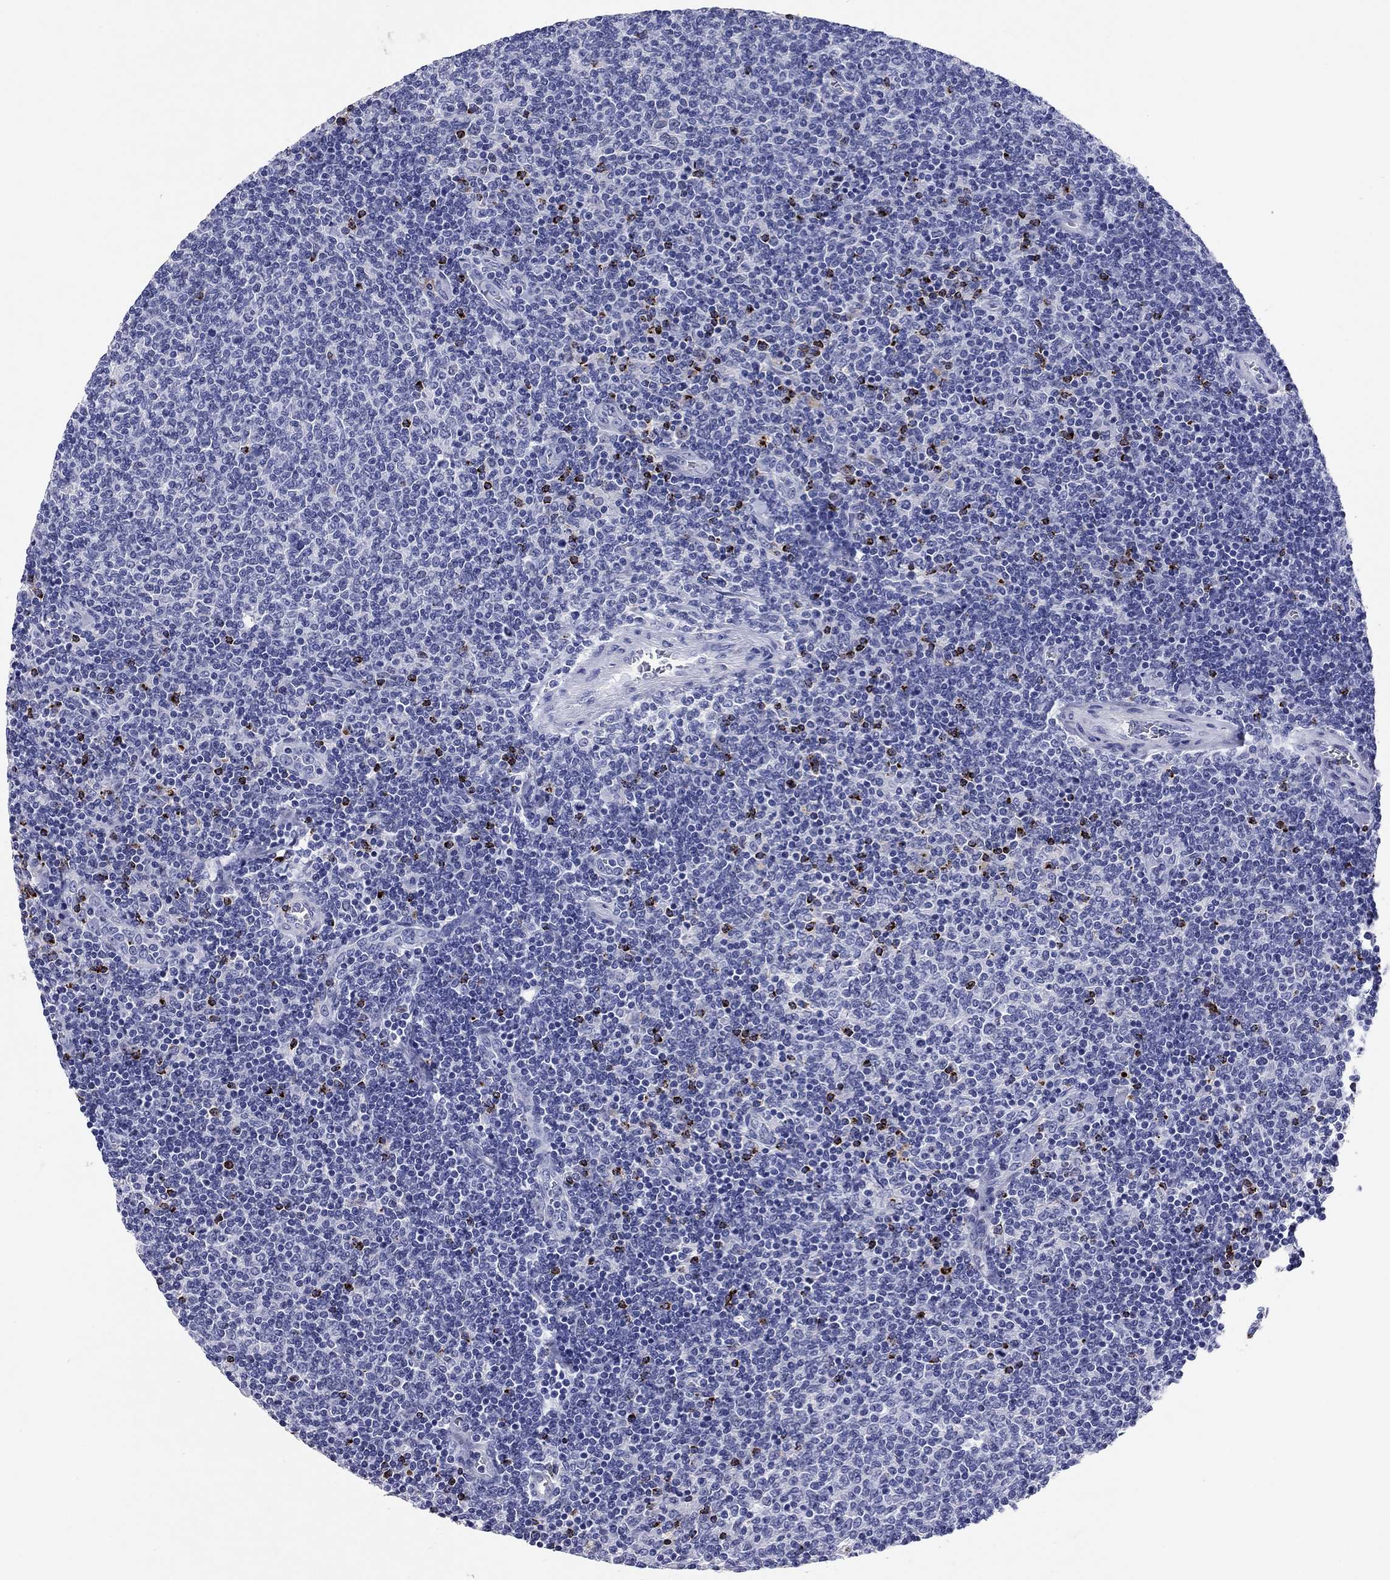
{"staining": {"intensity": "negative", "quantity": "none", "location": "none"}, "tissue": "lymphoma", "cell_type": "Tumor cells", "image_type": "cancer", "snomed": [{"axis": "morphology", "description": "Malignant lymphoma, non-Hodgkin's type, Low grade"}, {"axis": "topography", "description": "Lymph node"}], "caption": "This is a image of immunohistochemistry (IHC) staining of lymphoma, which shows no expression in tumor cells. (Stains: DAB IHC with hematoxylin counter stain, Microscopy: brightfield microscopy at high magnification).", "gene": "GZMK", "patient": {"sex": "male", "age": 52}}